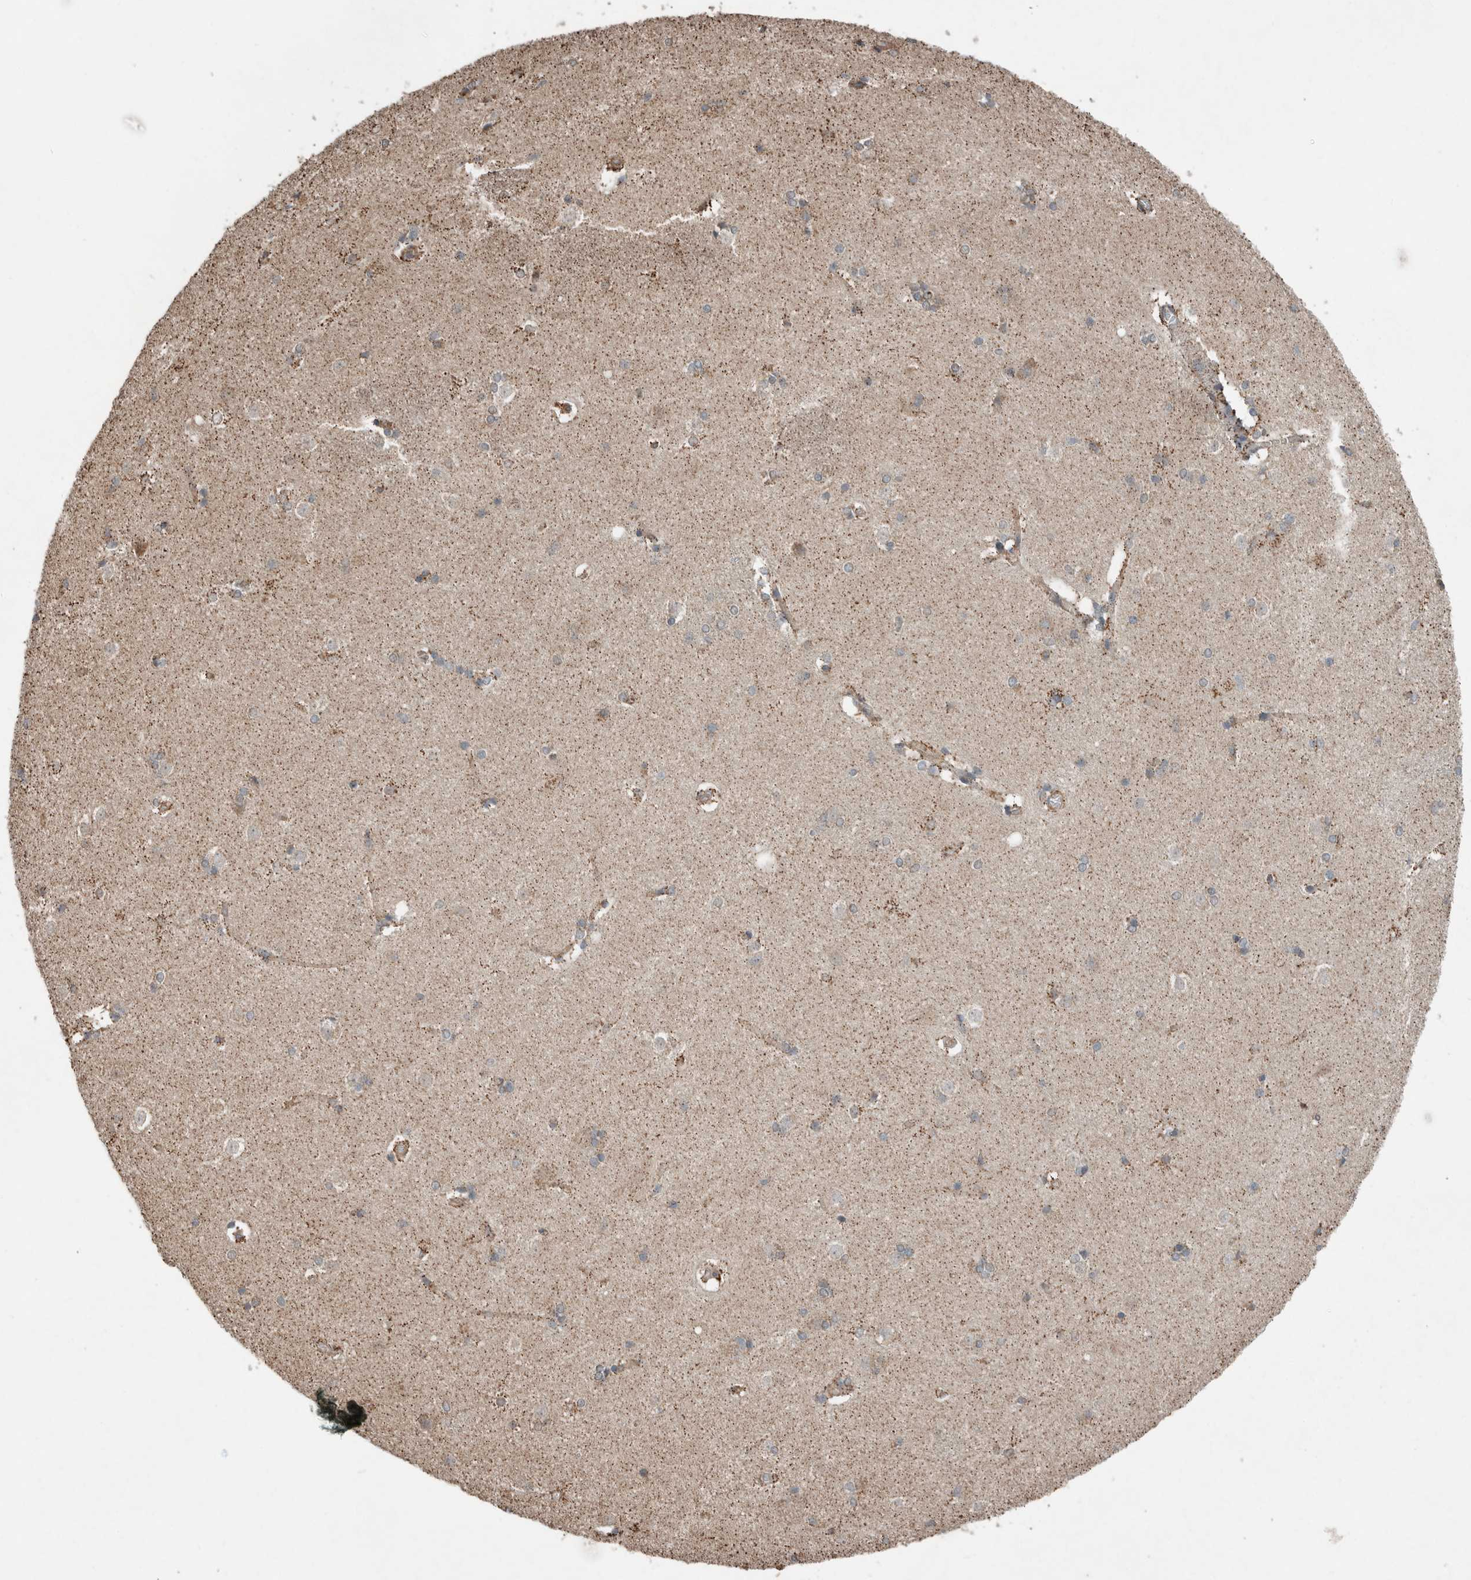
{"staining": {"intensity": "moderate", "quantity": "25%-75%", "location": "cytoplasmic/membranous"}, "tissue": "caudate", "cell_type": "Glial cells", "image_type": "normal", "snomed": [{"axis": "morphology", "description": "Normal tissue, NOS"}, {"axis": "topography", "description": "Lateral ventricle wall"}], "caption": "This is a photomicrograph of immunohistochemistry (IHC) staining of benign caudate, which shows moderate expression in the cytoplasmic/membranous of glial cells.", "gene": "KLK14", "patient": {"sex": "female", "age": 19}}